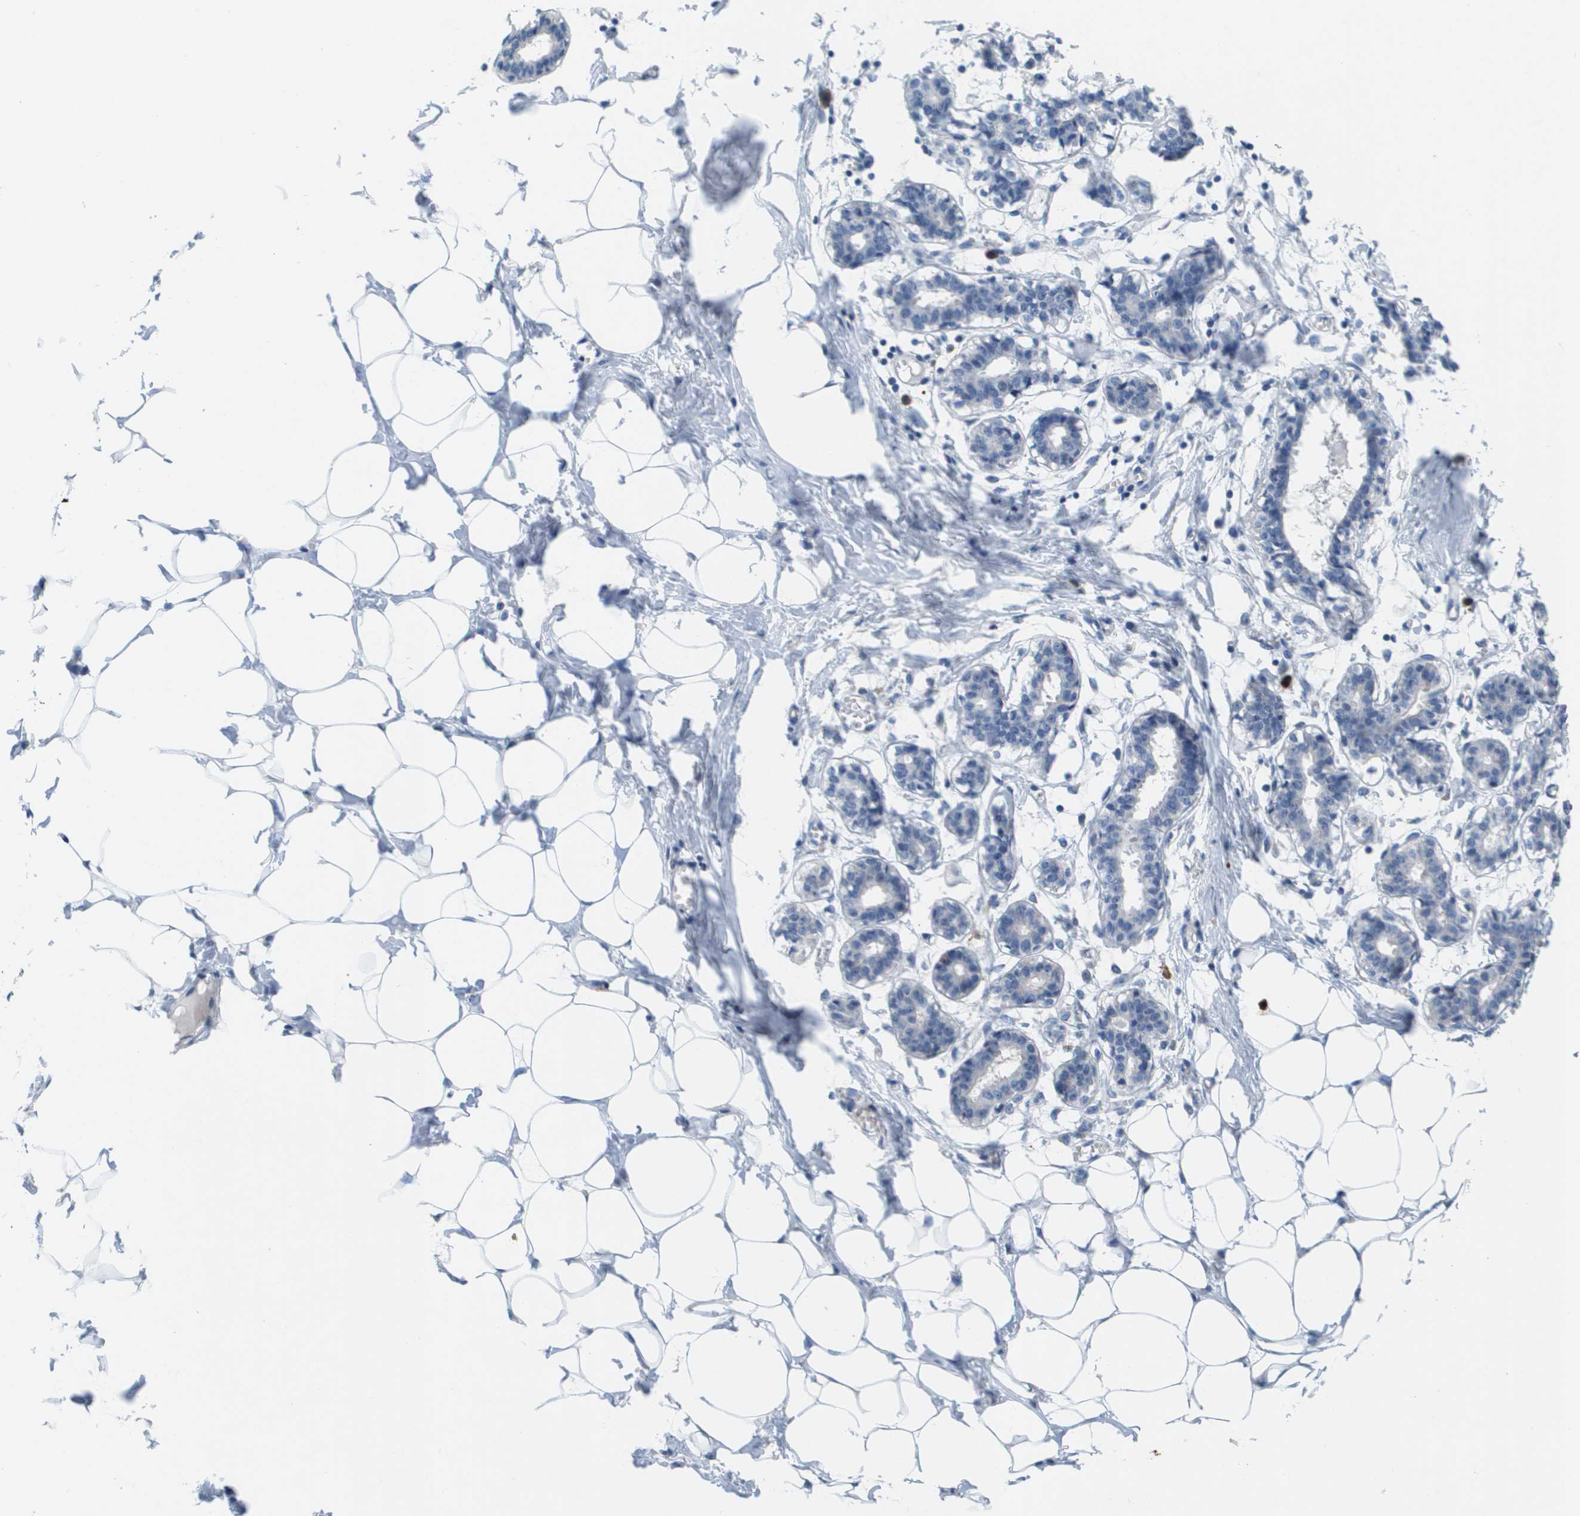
{"staining": {"intensity": "negative", "quantity": "none", "location": "none"}, "tissue": "breast", "cell_type": "Adipocytes", "image_type": "normal", "snomed": [{"axis": "morphology", "description": "Normal tissue, NOS"}, {"axis": "topography", "description": "Breast"}], "caption": "There is no significant expression in adipocytes of breast.", "gene": "CD3G", "patient": {"sex": "female", "age": 27}}